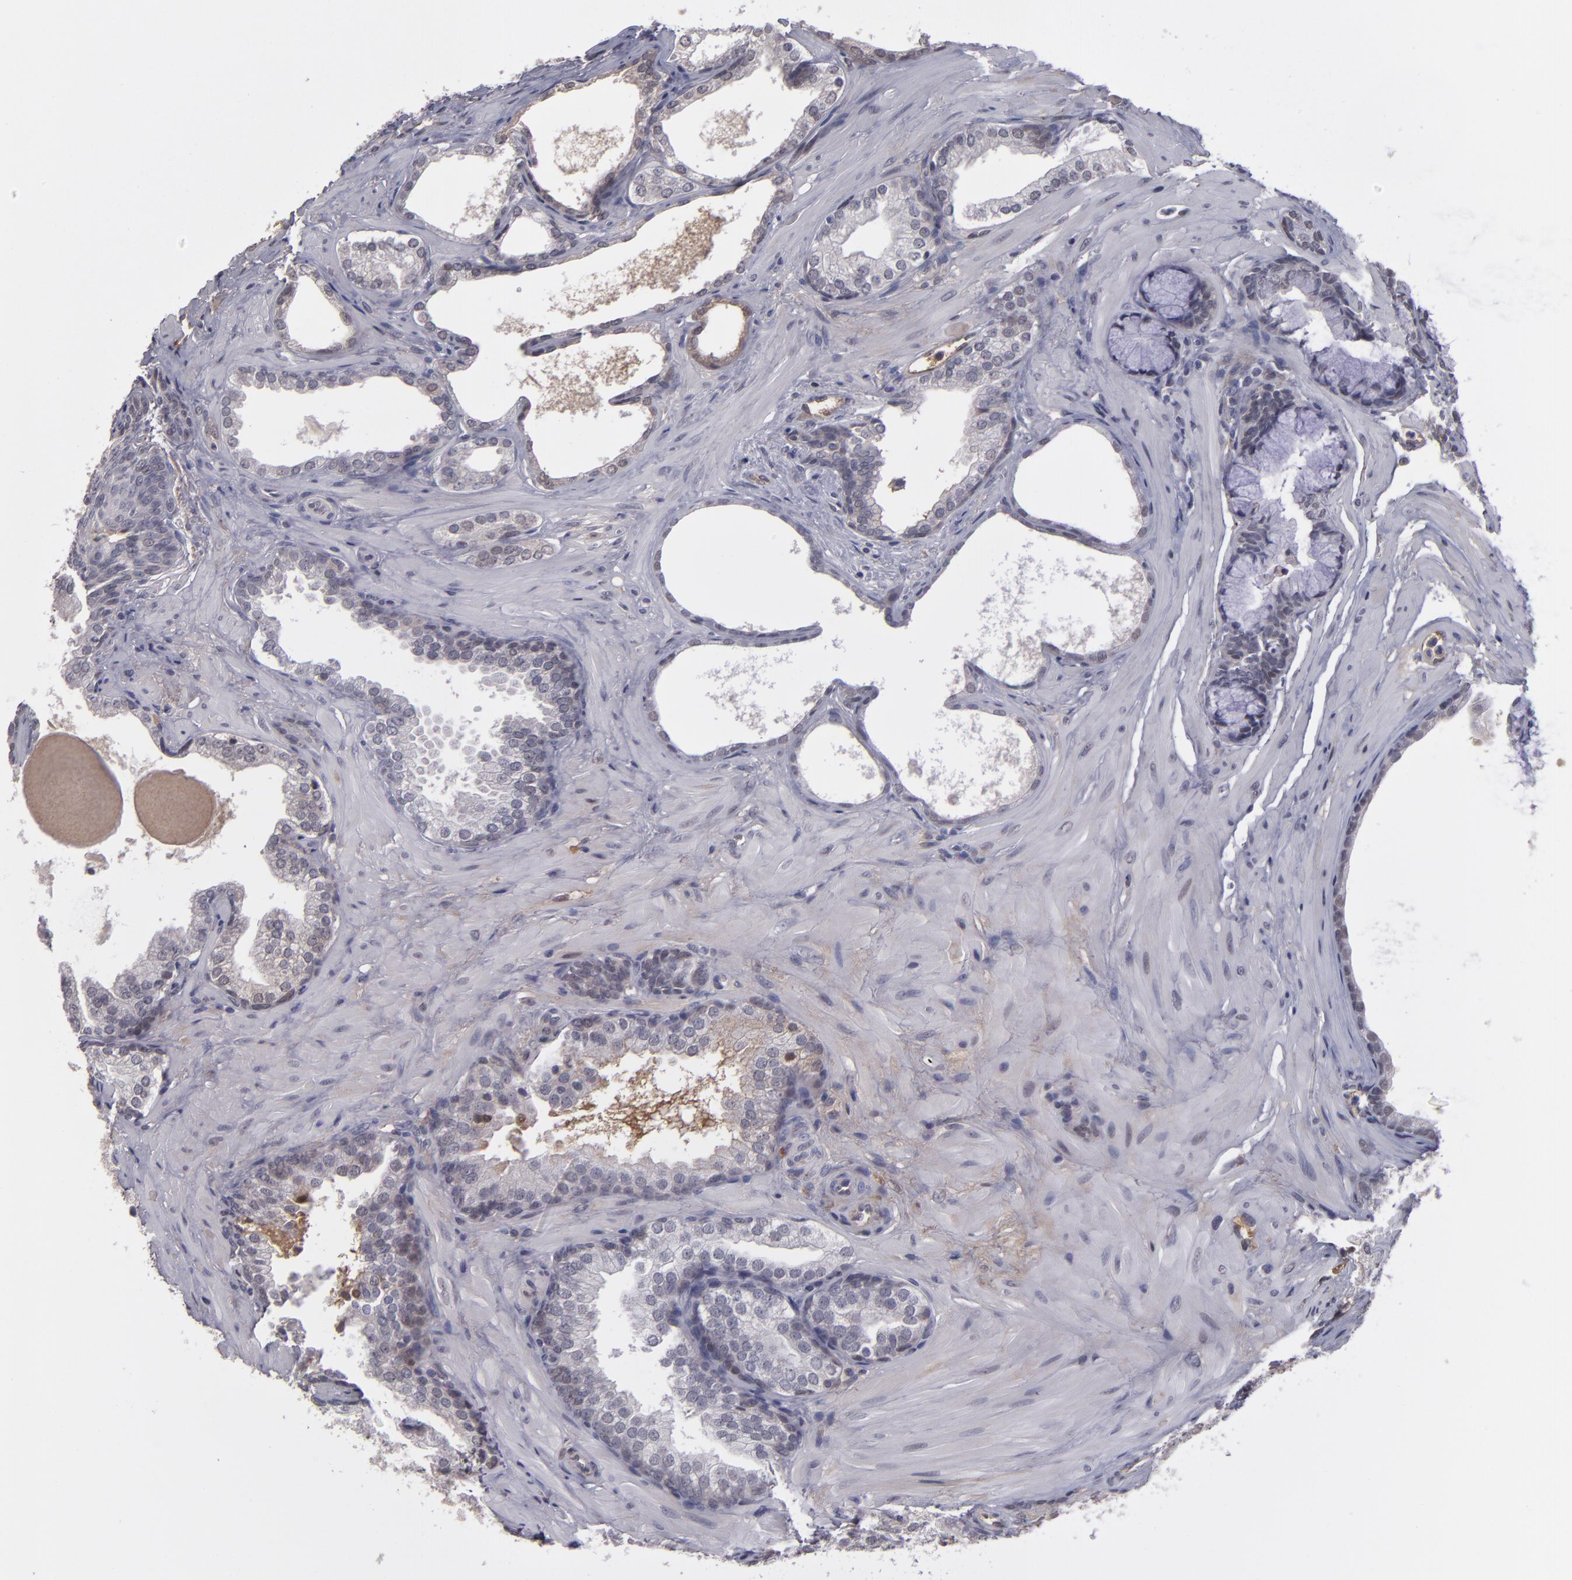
{"staining": {"intensity": "weak", "quantity": "<25%", "location": "cytoplasmic/membranous"}, "tissue": "prostate cancer", "cell_type": "Tumor cells", "image_type": "cancer", "snomed": [{"axis": "morphology", "description": "Adenocarcinoma, Low grade"}, {"axis": "topography", "description": "Prostate"}], "caption": "A high-resolution micrograph shows immunohistochemistry (IHC) staining of prostate cancer, which demonstrates no significant staining in tumor cells.", "gene": "ITIH4", "patient": {"sex": "male", "age": 69}}